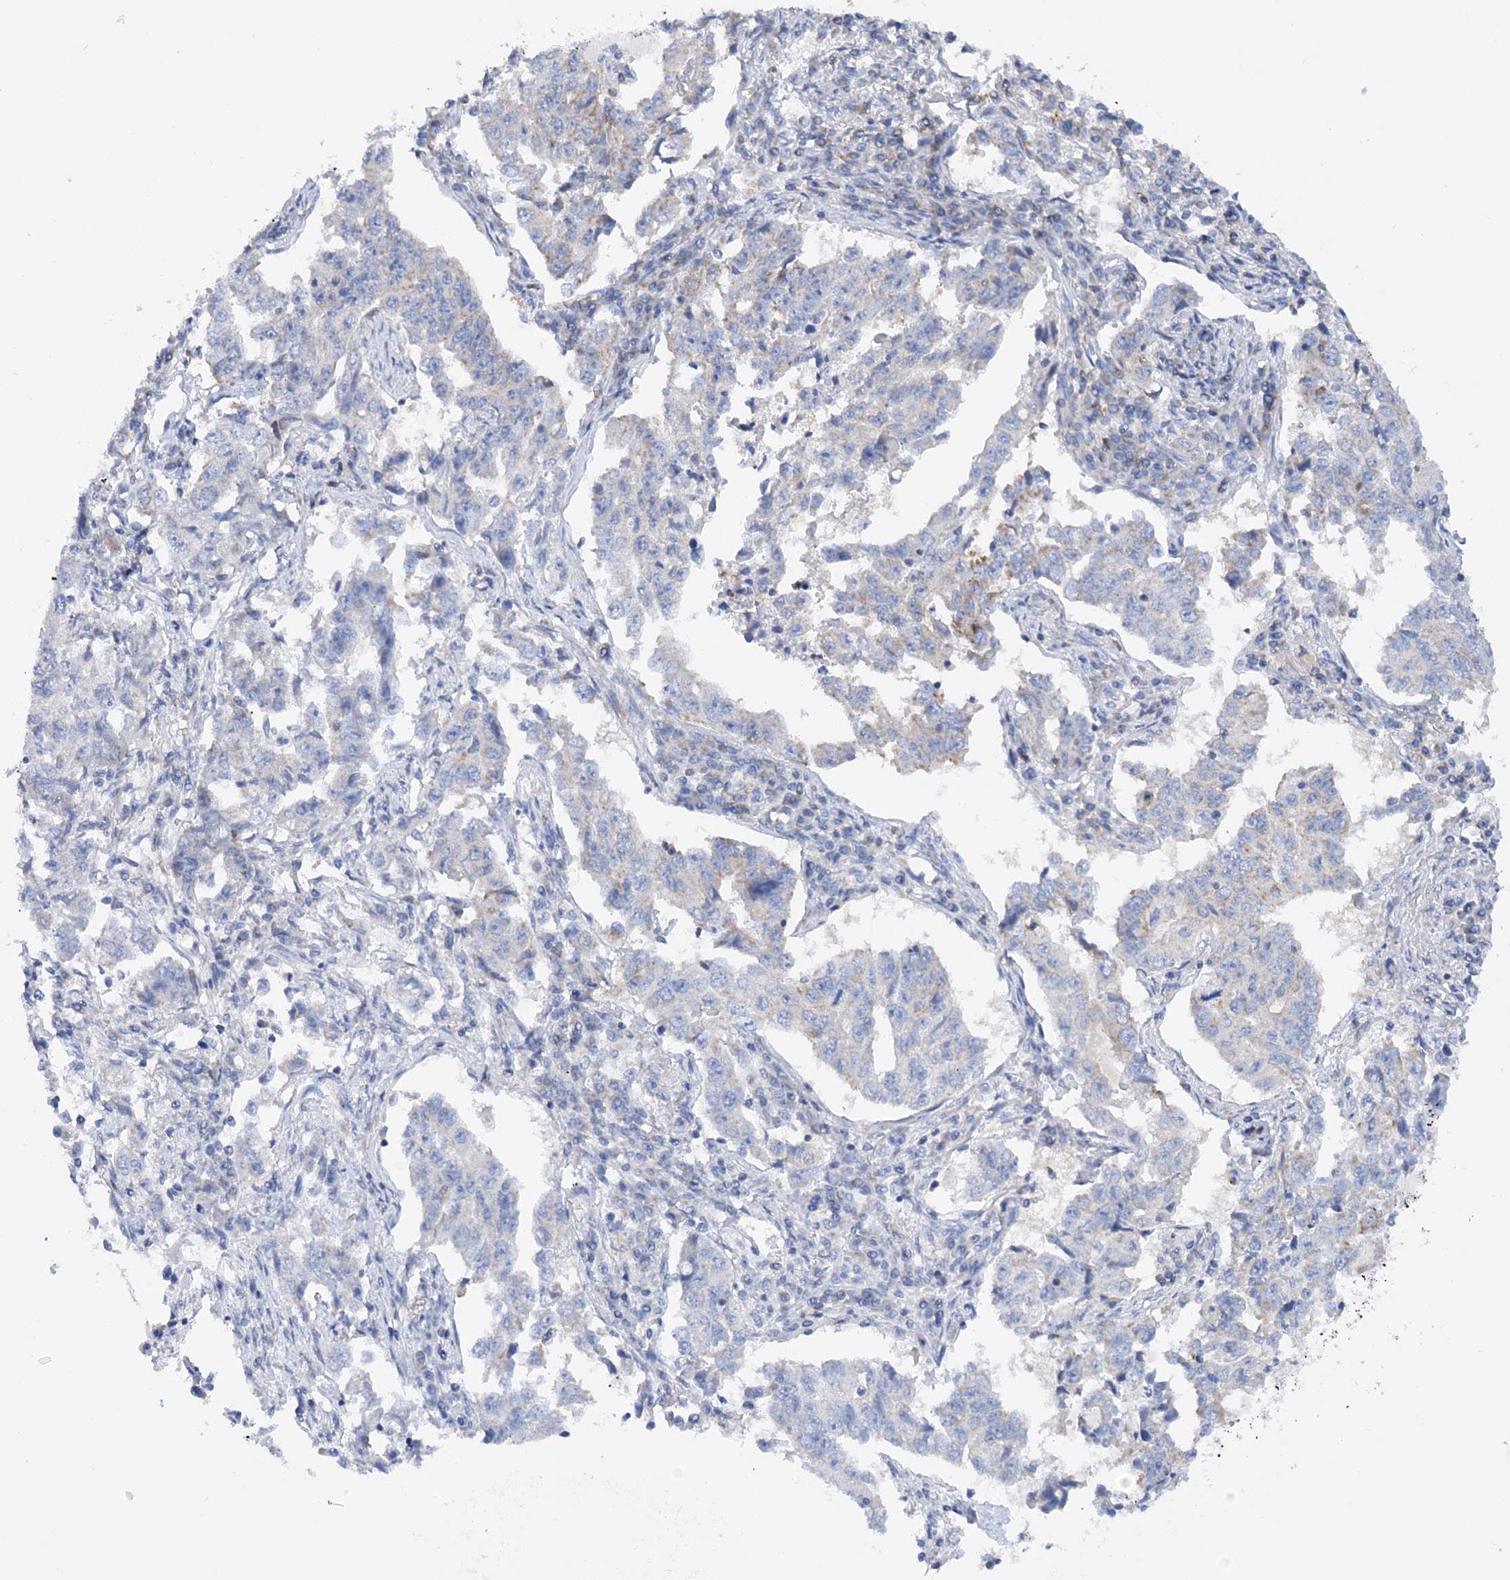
{"staining": {"intensity": "negative", "quantity": "none", "location": "none"}, "tissue": "lung cancer", "cell_type": "Tumor cells", "image_type": "cancer", "snomed": [{"axis": "morphology", "description": "Adenocarcinoma, NOS"}, {"axis": "topography", "description": "Lung"}], "caption": "This histopathology image is of lung adenocarcinoma stained with IHC to label a protein in brown with the nuclei are counter-stained blue. There is no staining in tumor cells. (DAB immunohistochemistry (IHC) with hematoxylin counter stain).", "gene": "TTC32", "patient": {"sex": "female", "age": 51}}